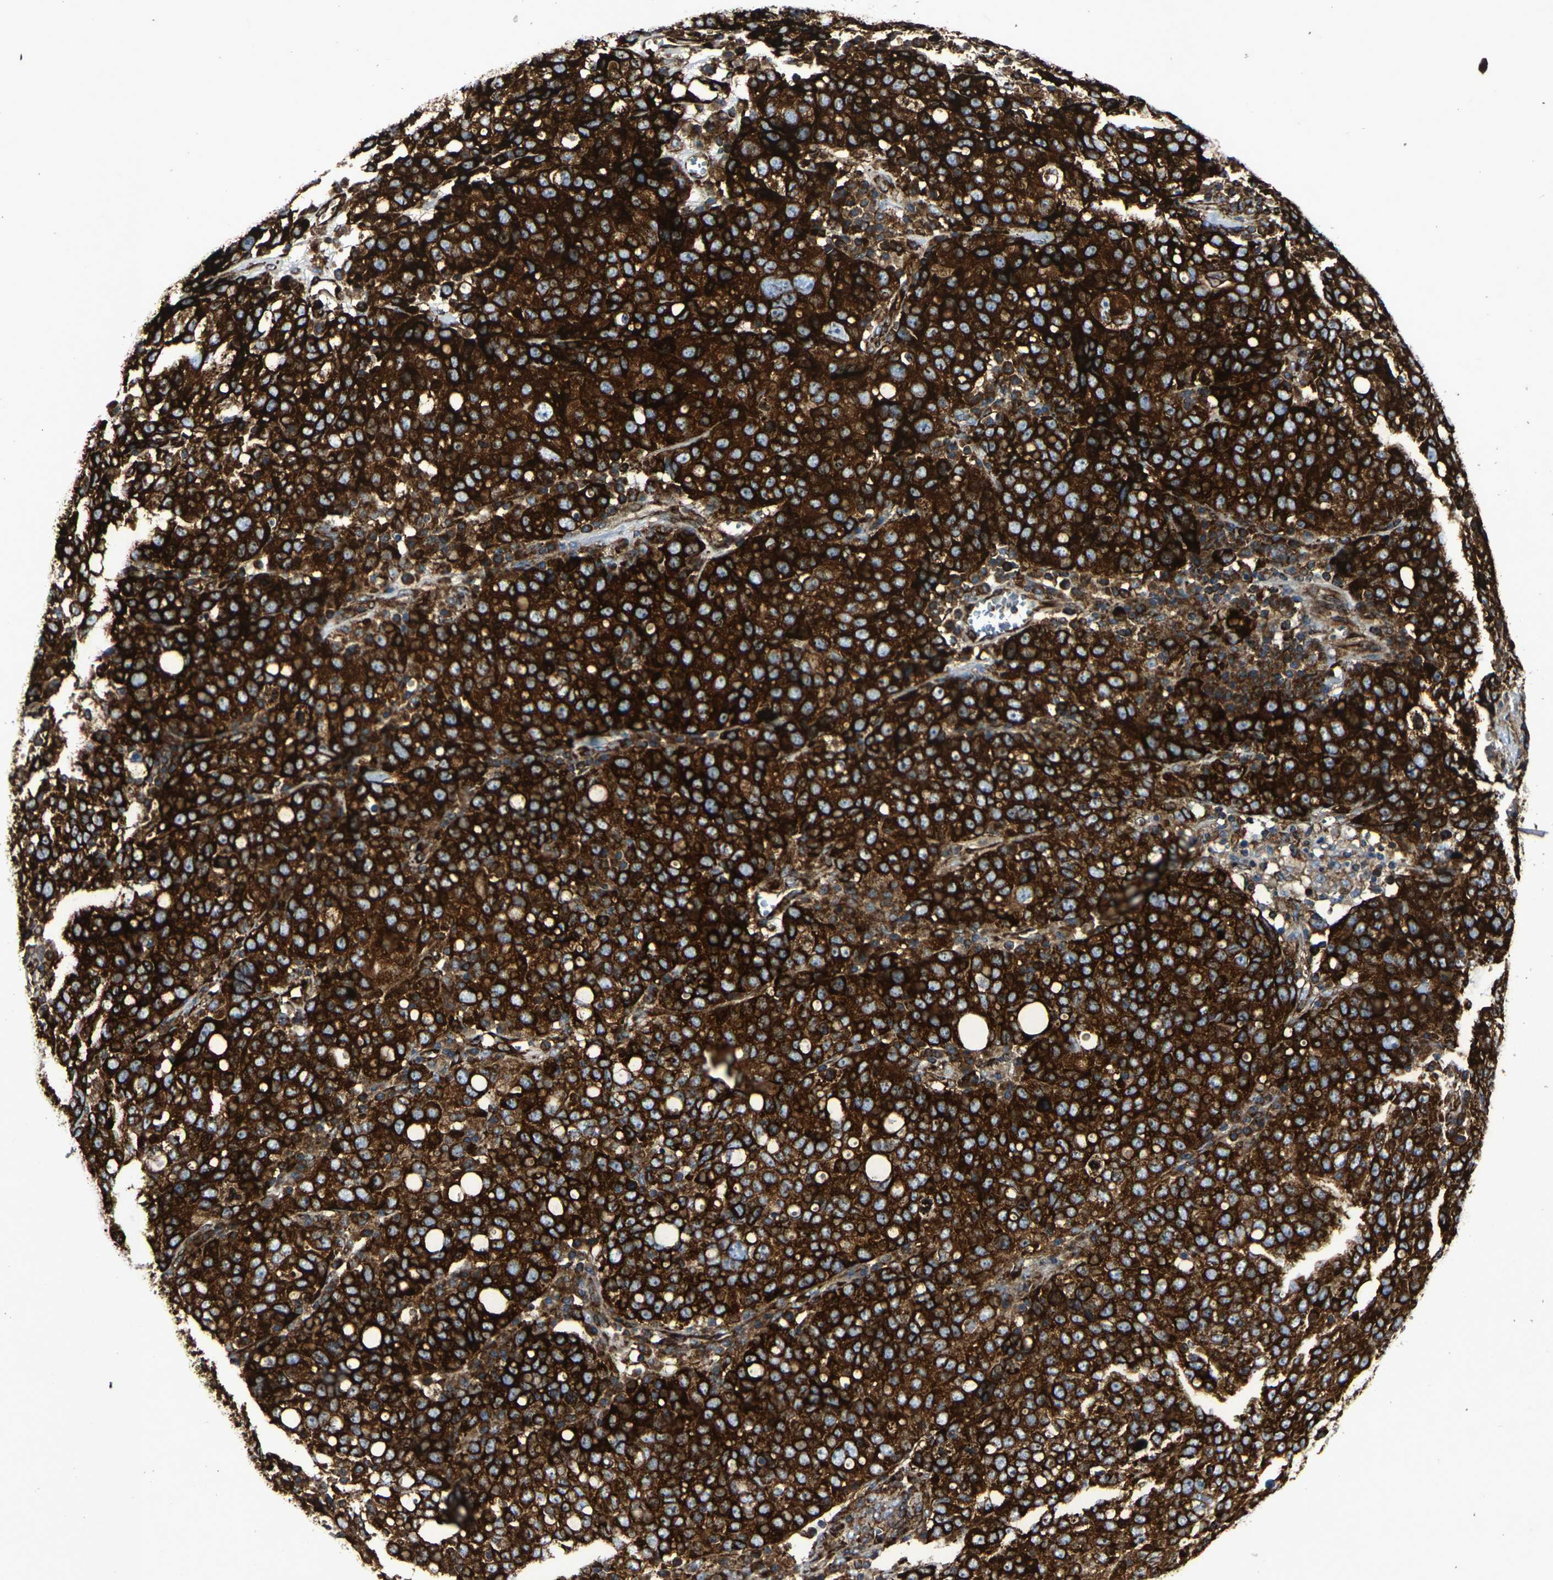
{"staining": {"intensity": "strong", "quantity": ">75%", "location": "cytoplasmic/membranous"}, "tissue": "ovarian cancer", "cell_type": "Tumor cells", "image_type": "cancer", "snomed": [{"axis": "morphology", "description": "Carcinoma, endometroid"}, {"axis": "topography", "description": "Ovary"}], "caption": "Protein analysis of ovarian cancer tissue exhibits strong cytoplasmic/membranous positivity in about >75% of tumor cells. The protein of interest is stained brown, and the nuclei are stained in blue (DAB IHC with brightfield microscopy, high magnification).", "gene": "MARCHF2", "patient": {"sex": "female", "age": 62}}